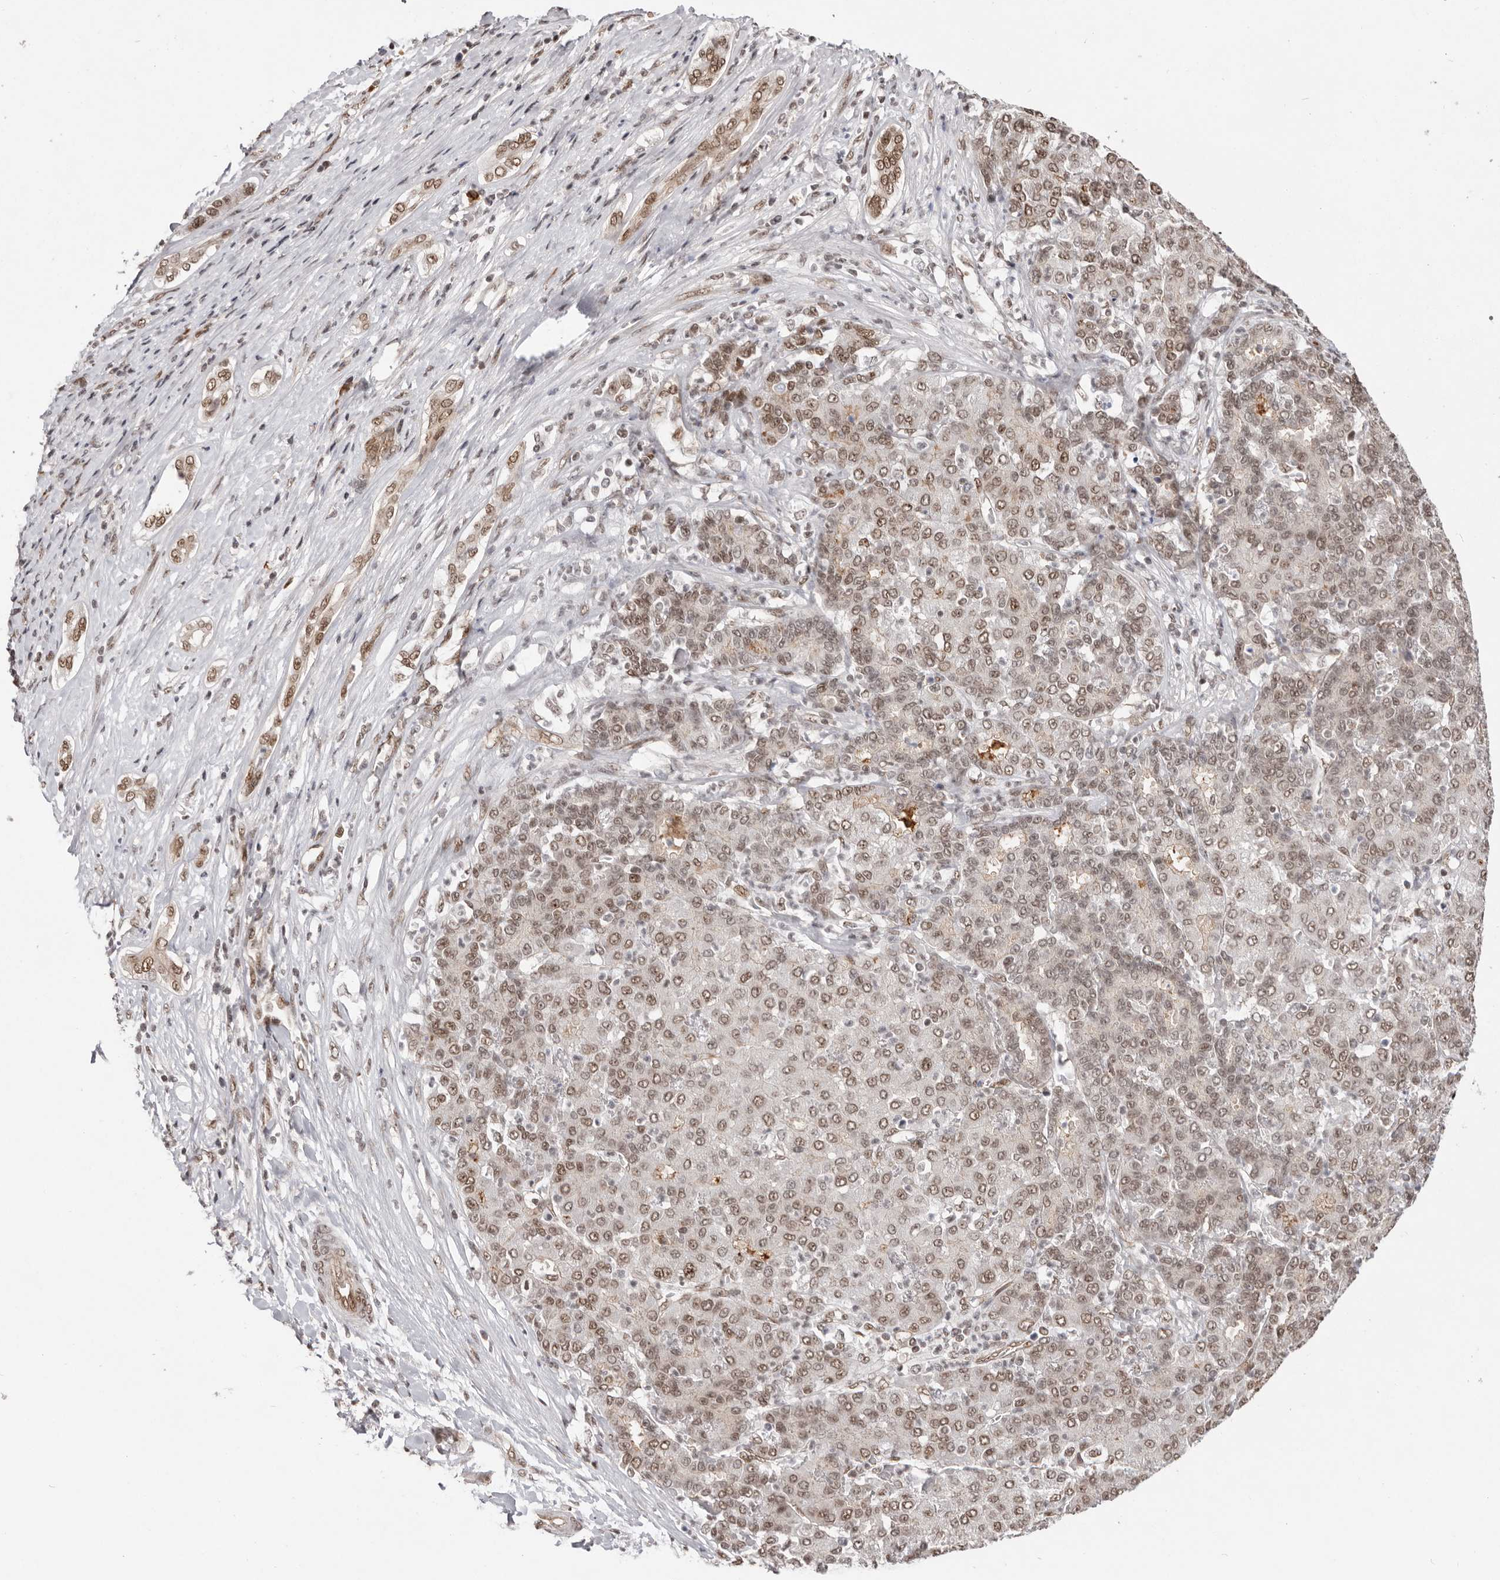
{"staining": {"intensity": "weak", "quantity": ">75%", "location": "nuclear"}, "tissue": "liver cancer", "cell_type": "Tumor cells", "image_type": "cancer", "snomed": [{"axis": "morphology", "description": "Carcinoma, Hepatocellular, NOS"}, {"axis": "topography", "description": "Liver"}], "caption": "There is low levels of weak nuclear positivity in tumor cells of hepatocellular carcinoma (liver), as demonstrated by immunohistochemical staining (brown color).", "gene": "CHTOP", "patient": {"sex": "male", "age": 65}}